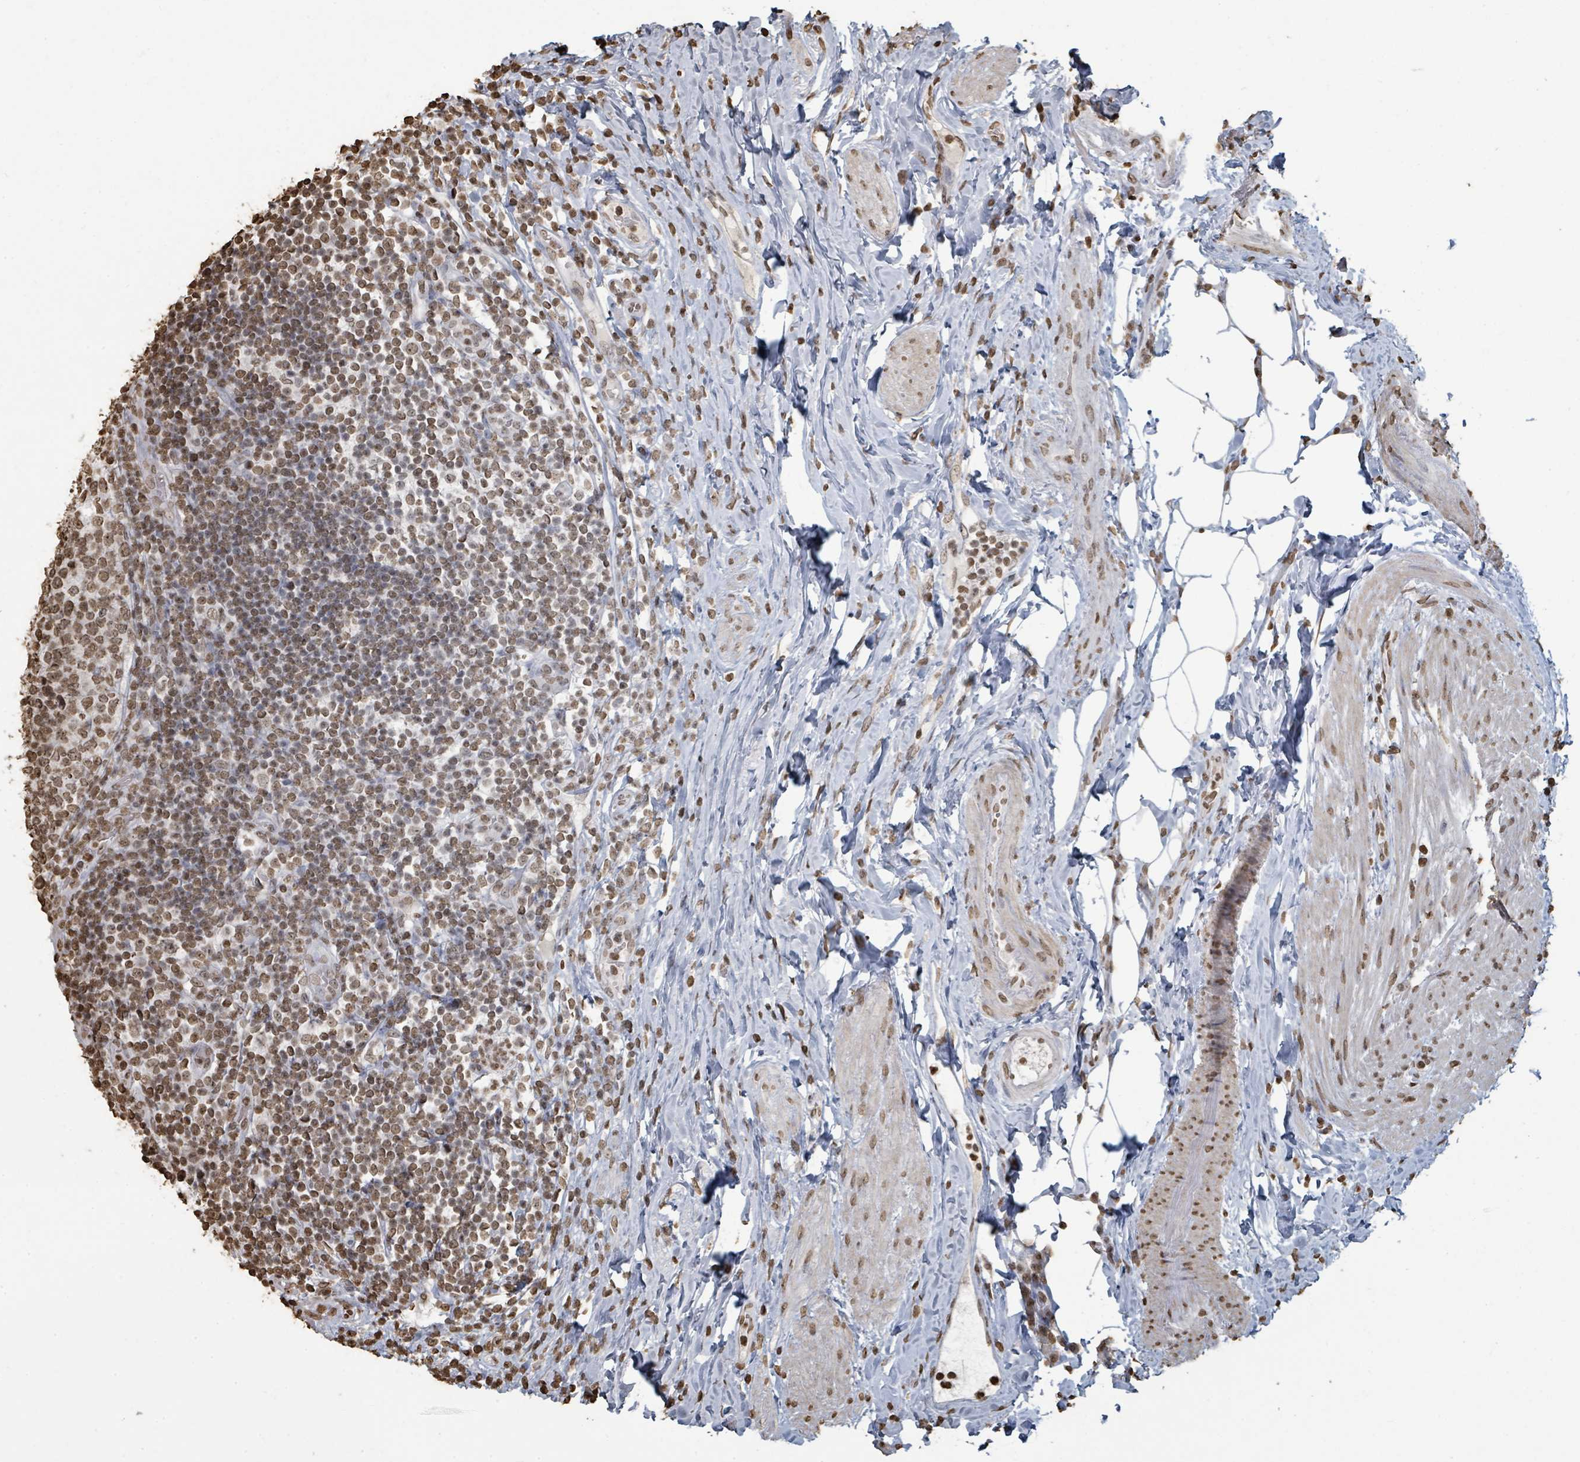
{"staining": {"intensity": "weak", "quantity": "25%-75%", "location": "nuclear"}, "tissue": "appendix", "cell_type": "Glandular cells", "image_type": "normal", "snomed": [{"axis": "morphology", "description": "Normal tissue, NOS"}, {"axis": "topography", "description": "Appendix"}], "caption": "Immunohistochemistry (DAB) staining of normal appendix shows weak nuclear protein staining in about 25%-75% of glandular cells. The staining is performed using DAB (3,3'-diaminobenzidine) brown chromogen to label protein expression. The nuclei are counter-stained blue using hematoxylin.", "gene": "MRPS12", "patient": {"sex": "female", "age": 43}}